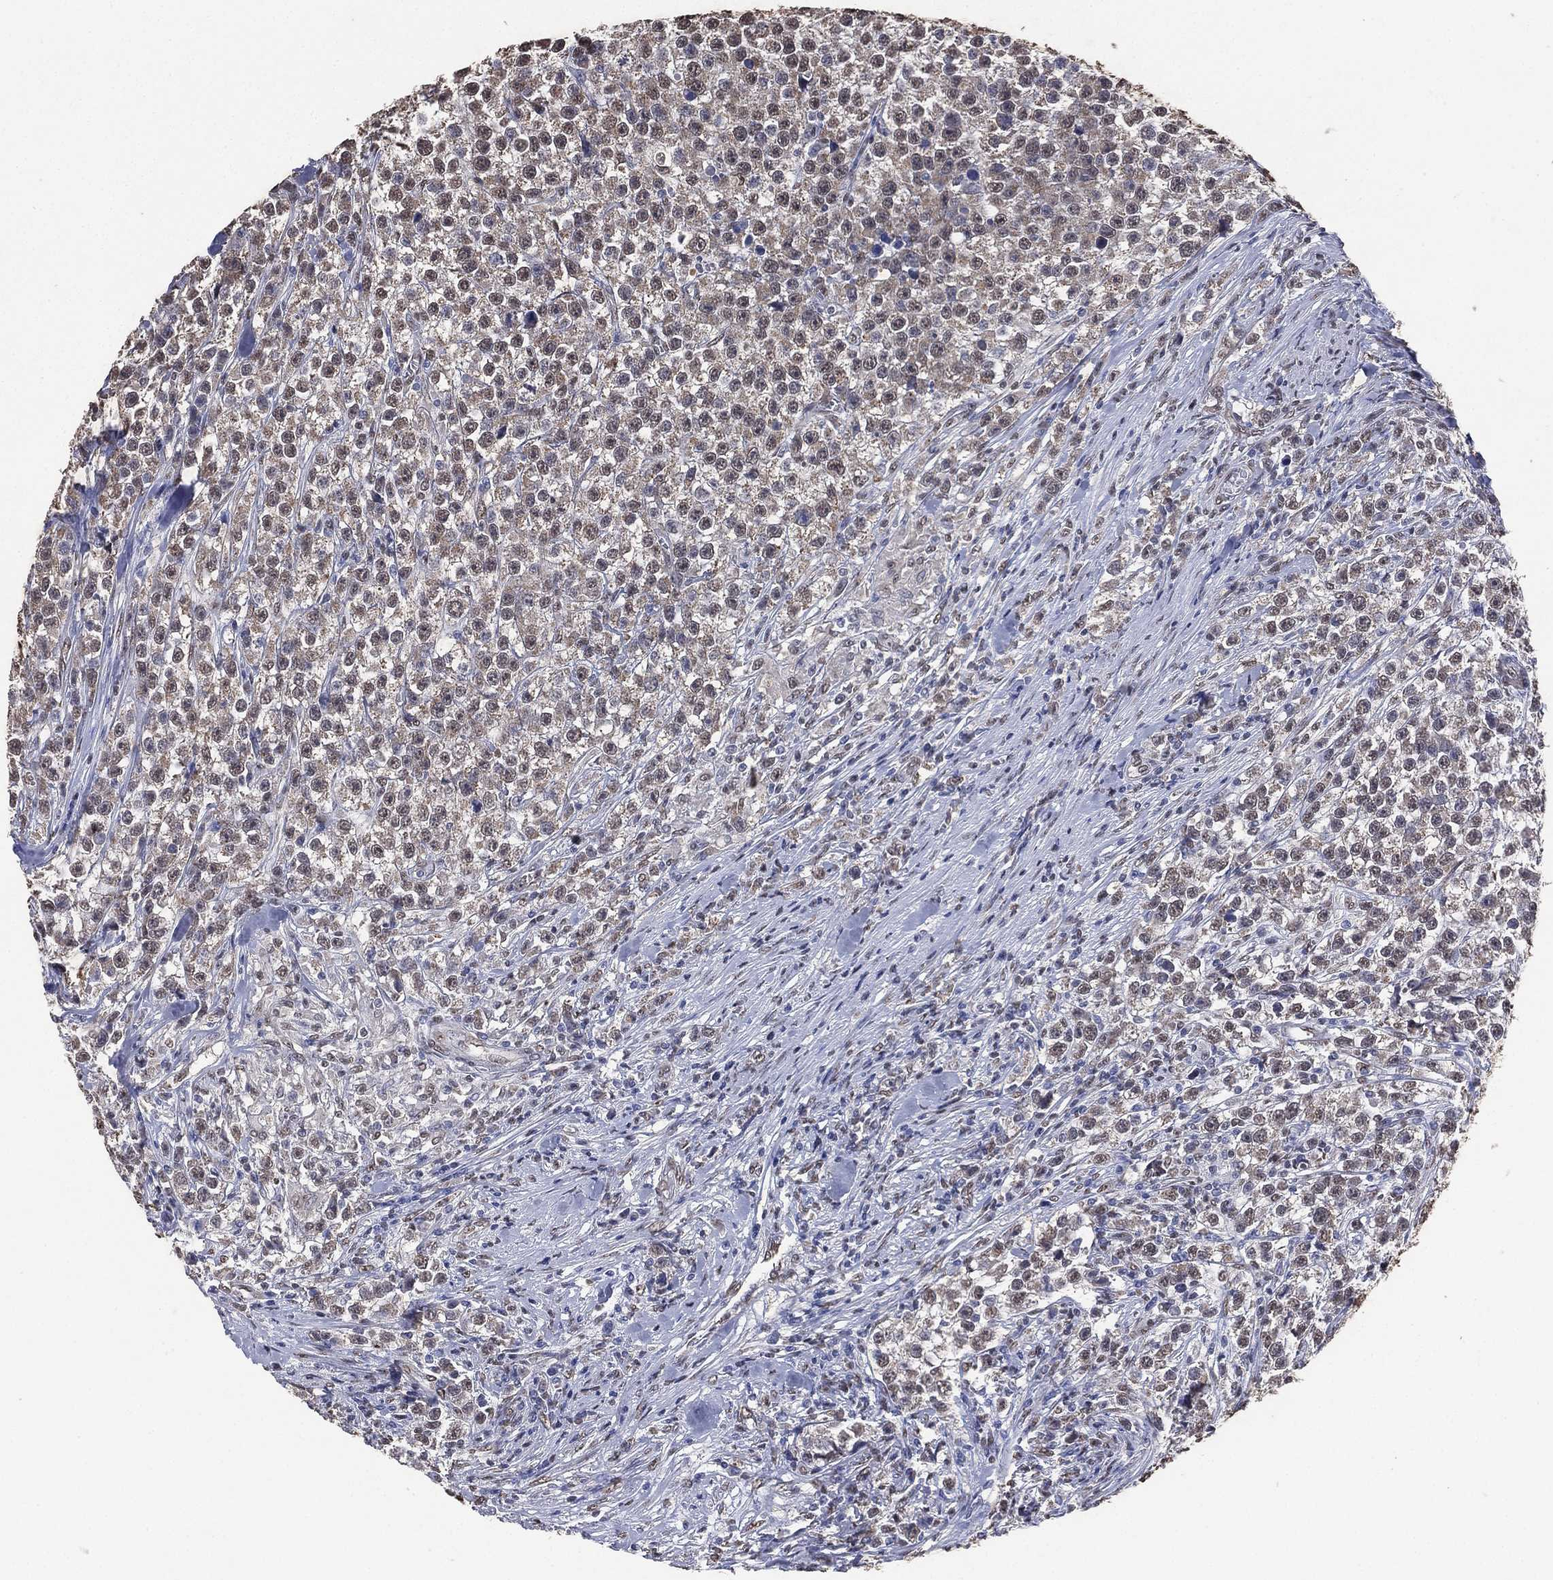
{"staining": {"intensity": "moderate", "quantity": "<25%", "location": "cytoplasmic/membranous,nuclear"}, "tissue": "testis cancer", "cell_type": "Tumor cells", "image_type": "cancer", "snomed": [{"axis": "morphology", "description": "Seminoma, NOS"}, {"axis": "topography", "description": "Testis"}], "caption": "This histopathology image exhibits IHC staining of human seminoma (testis), with low moderate cytoplasmic/membranous and nuclear staining in about <25% of tumor cells.", "gene": "ALDH7A1", "patient": {"sex": "male", "age": 59}}